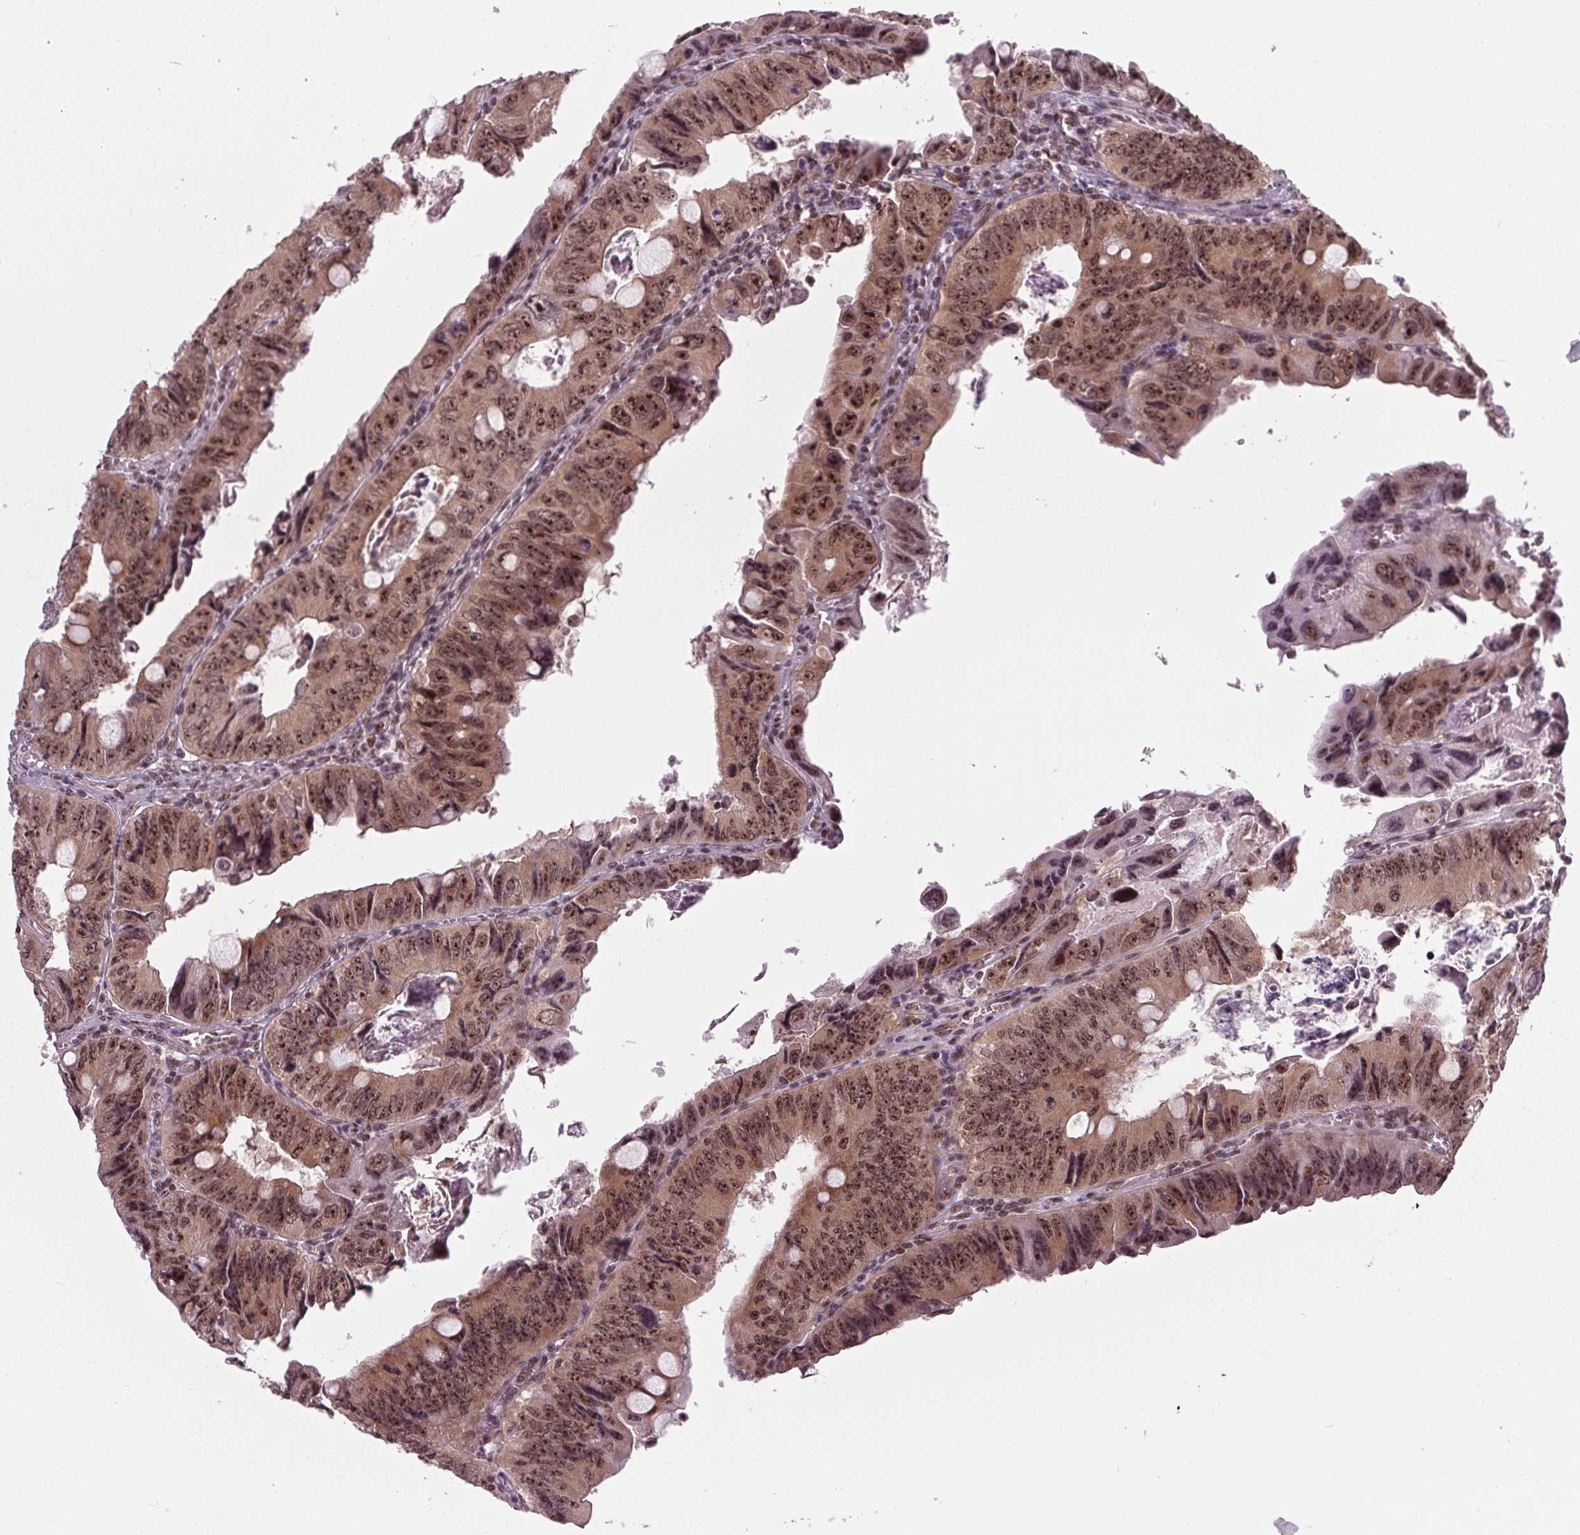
{"staining": {"intensity": "moderate", "quantity": ">75%", "location": "cytoplasmic/membranous,nuclear"}, "tissue": "colorectal cancer", "cell_type": "Tumor cells", "image_type": "cancer", "snomed": [{"axis": "morphology", "description": "Adenocarcinoma, NOS"}, {"axis": "topography", "description": "Colon"}], "caption": "Moderate cytoplasmic/membranous and nuclear expression for a protein is identified in about >75% of tumor cells of colorectal cancer using immunohistochemistry (IHC).", "gene": "DDX41", "patient": {"sex": "female", "age": 84}}